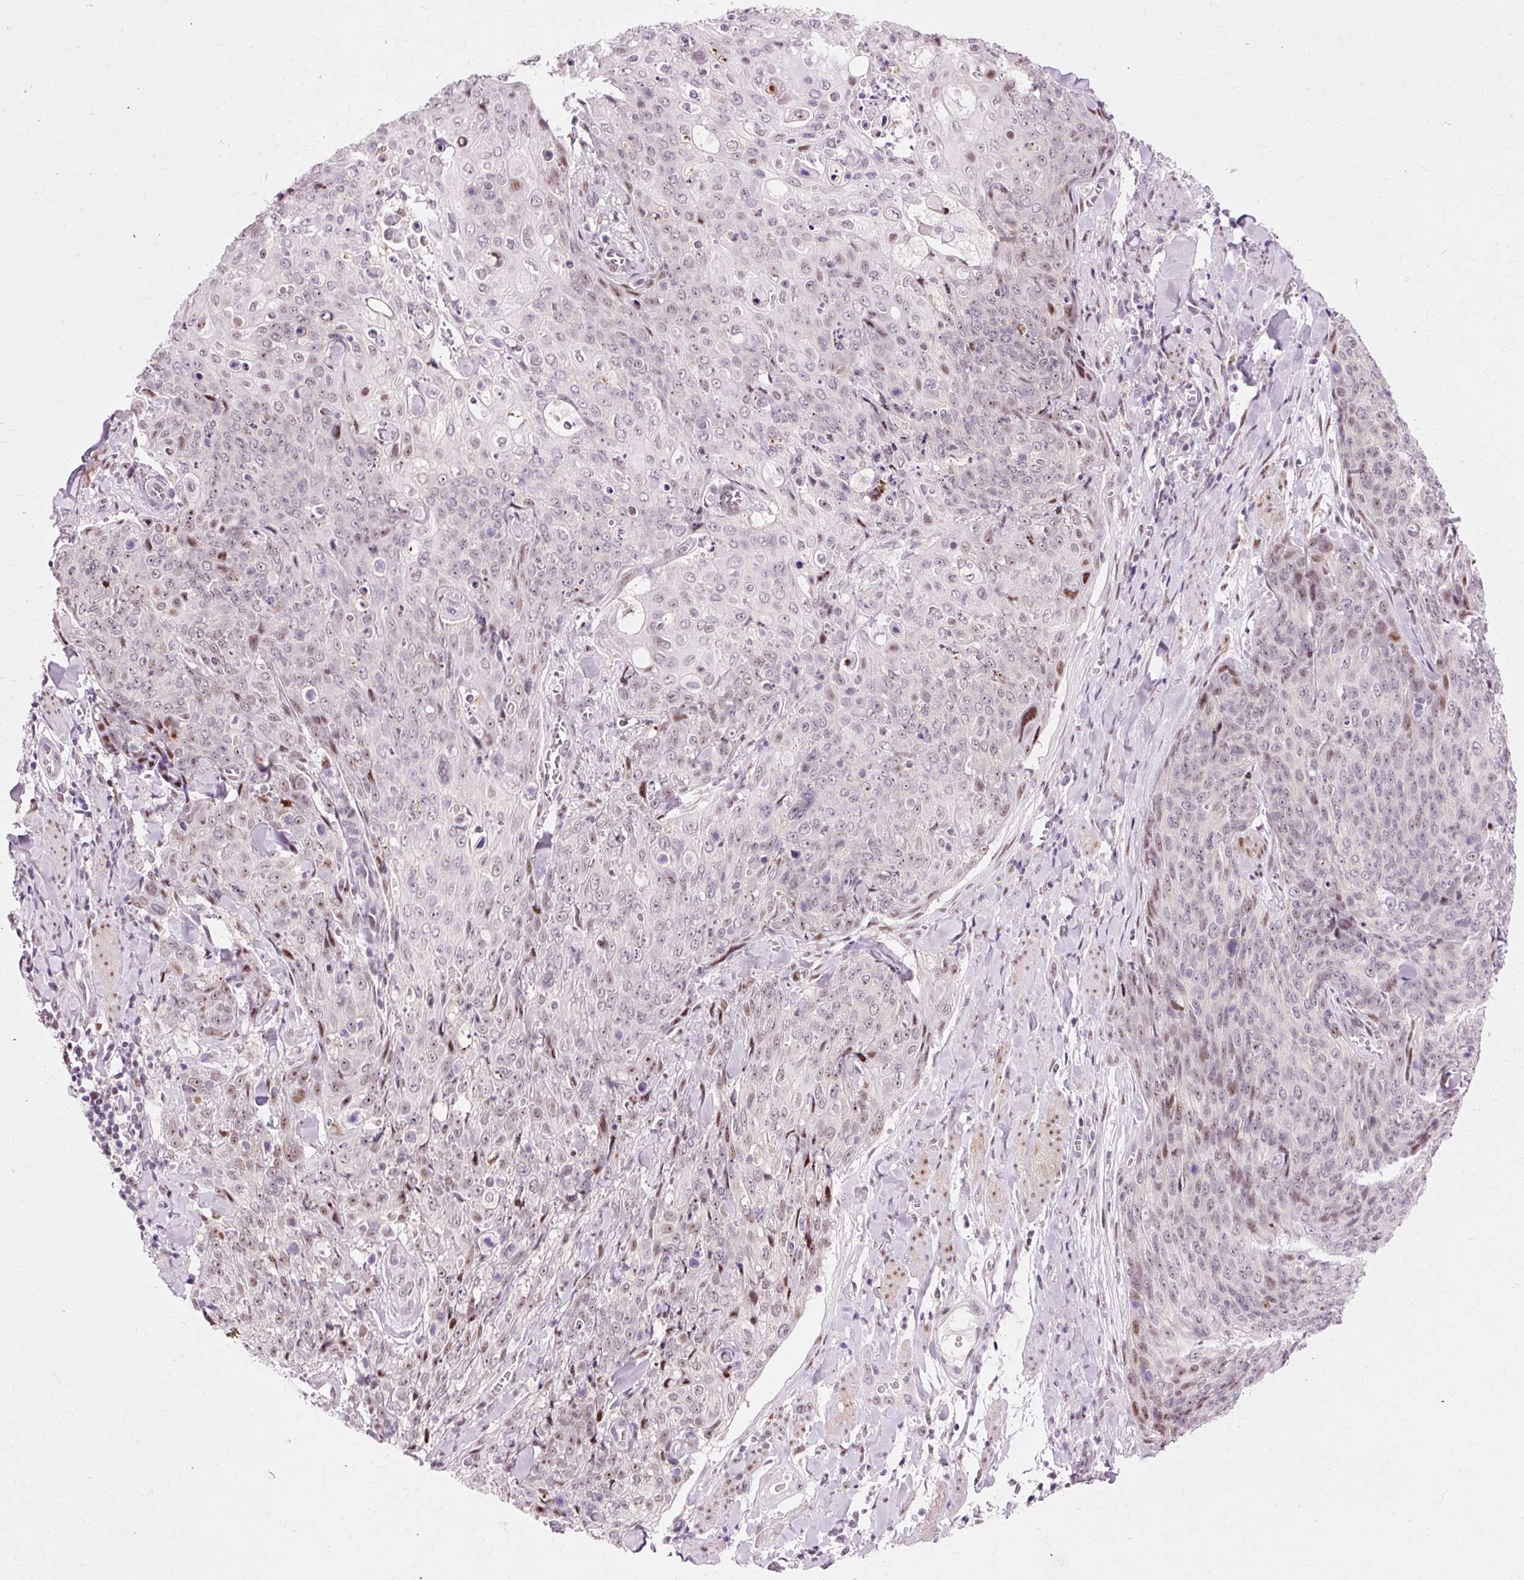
{"staining": {"intensity": "weak", "quantity": "<25%", "location": "nuclear"}, "tissue": "skin cancer", "cell_type": "Tumor cells", "image_type": "cancer", "snomed": [{"axis": "morphology", "description": "Squamous cell carcinoma, NOS"}, {"axis": "topography", "description": "Skin"}, {"axis": "topography", "description": "Vulva"}], "caption": "A micrograph of skin squamous cell carcinoma stained for a protein shows no brown staining in tumor cells. (DAB (3,3'-diaminobenzidine) IHC with hematoxylin counter stain).", "gene": "MACROD2", "patient": {"sex": "female", "age": 85}}